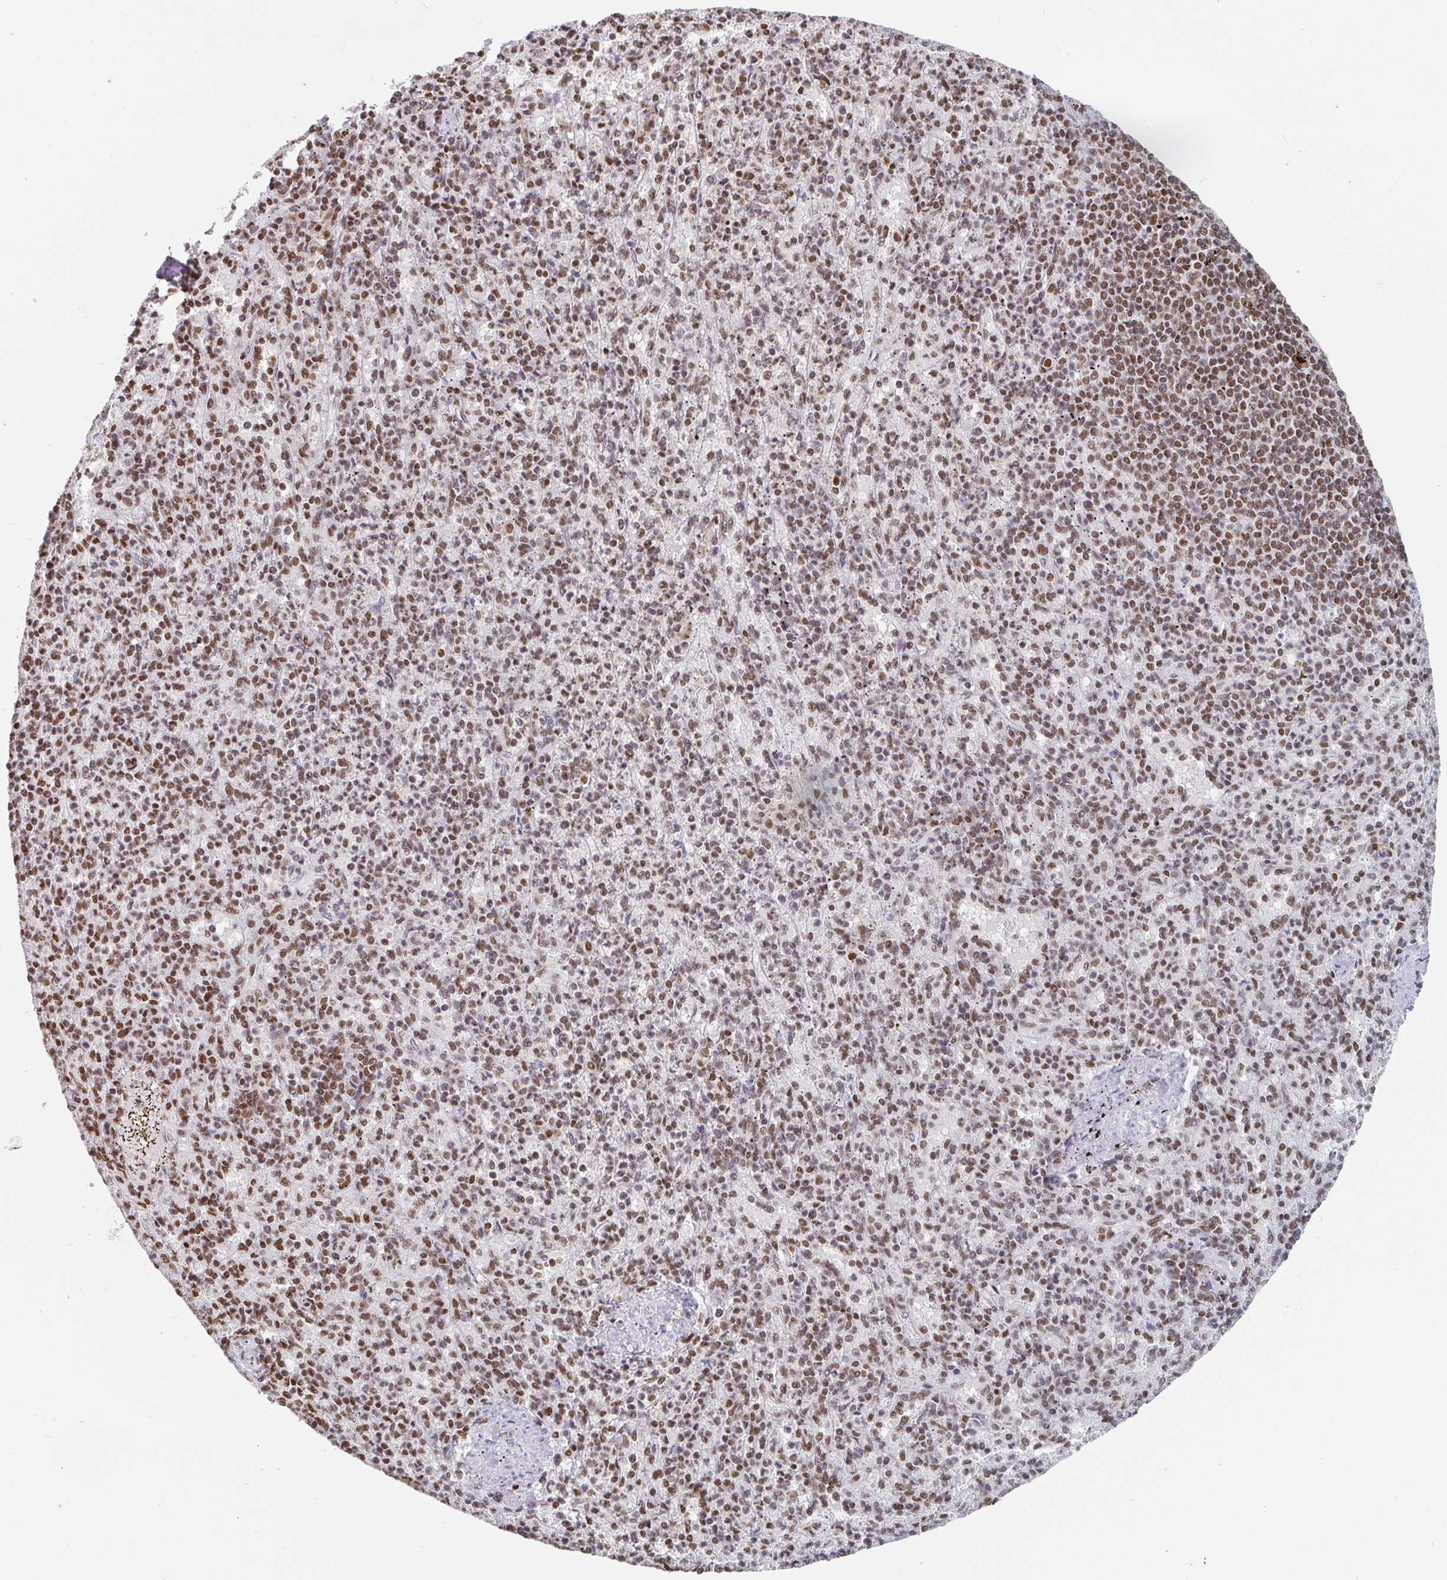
{"staining": {"intensity": "moderate", "quantity": ">75%", "location": "nuclear"}, "tissue": "spleen", "cell_type": "Cells in red pulp", "image_type": "normal", "snomed": [{"axis": "morphology", "description": "Normal tissue, NOS"}, {"axis": "topography", "description": "Spleen"}], "caption": "Unremarkable spleen reveals moderate nuclear positivity in about >75% of cells in red pulp.", "gene": "EWSR1", "patient": {"sex": "female", "age": 74}}